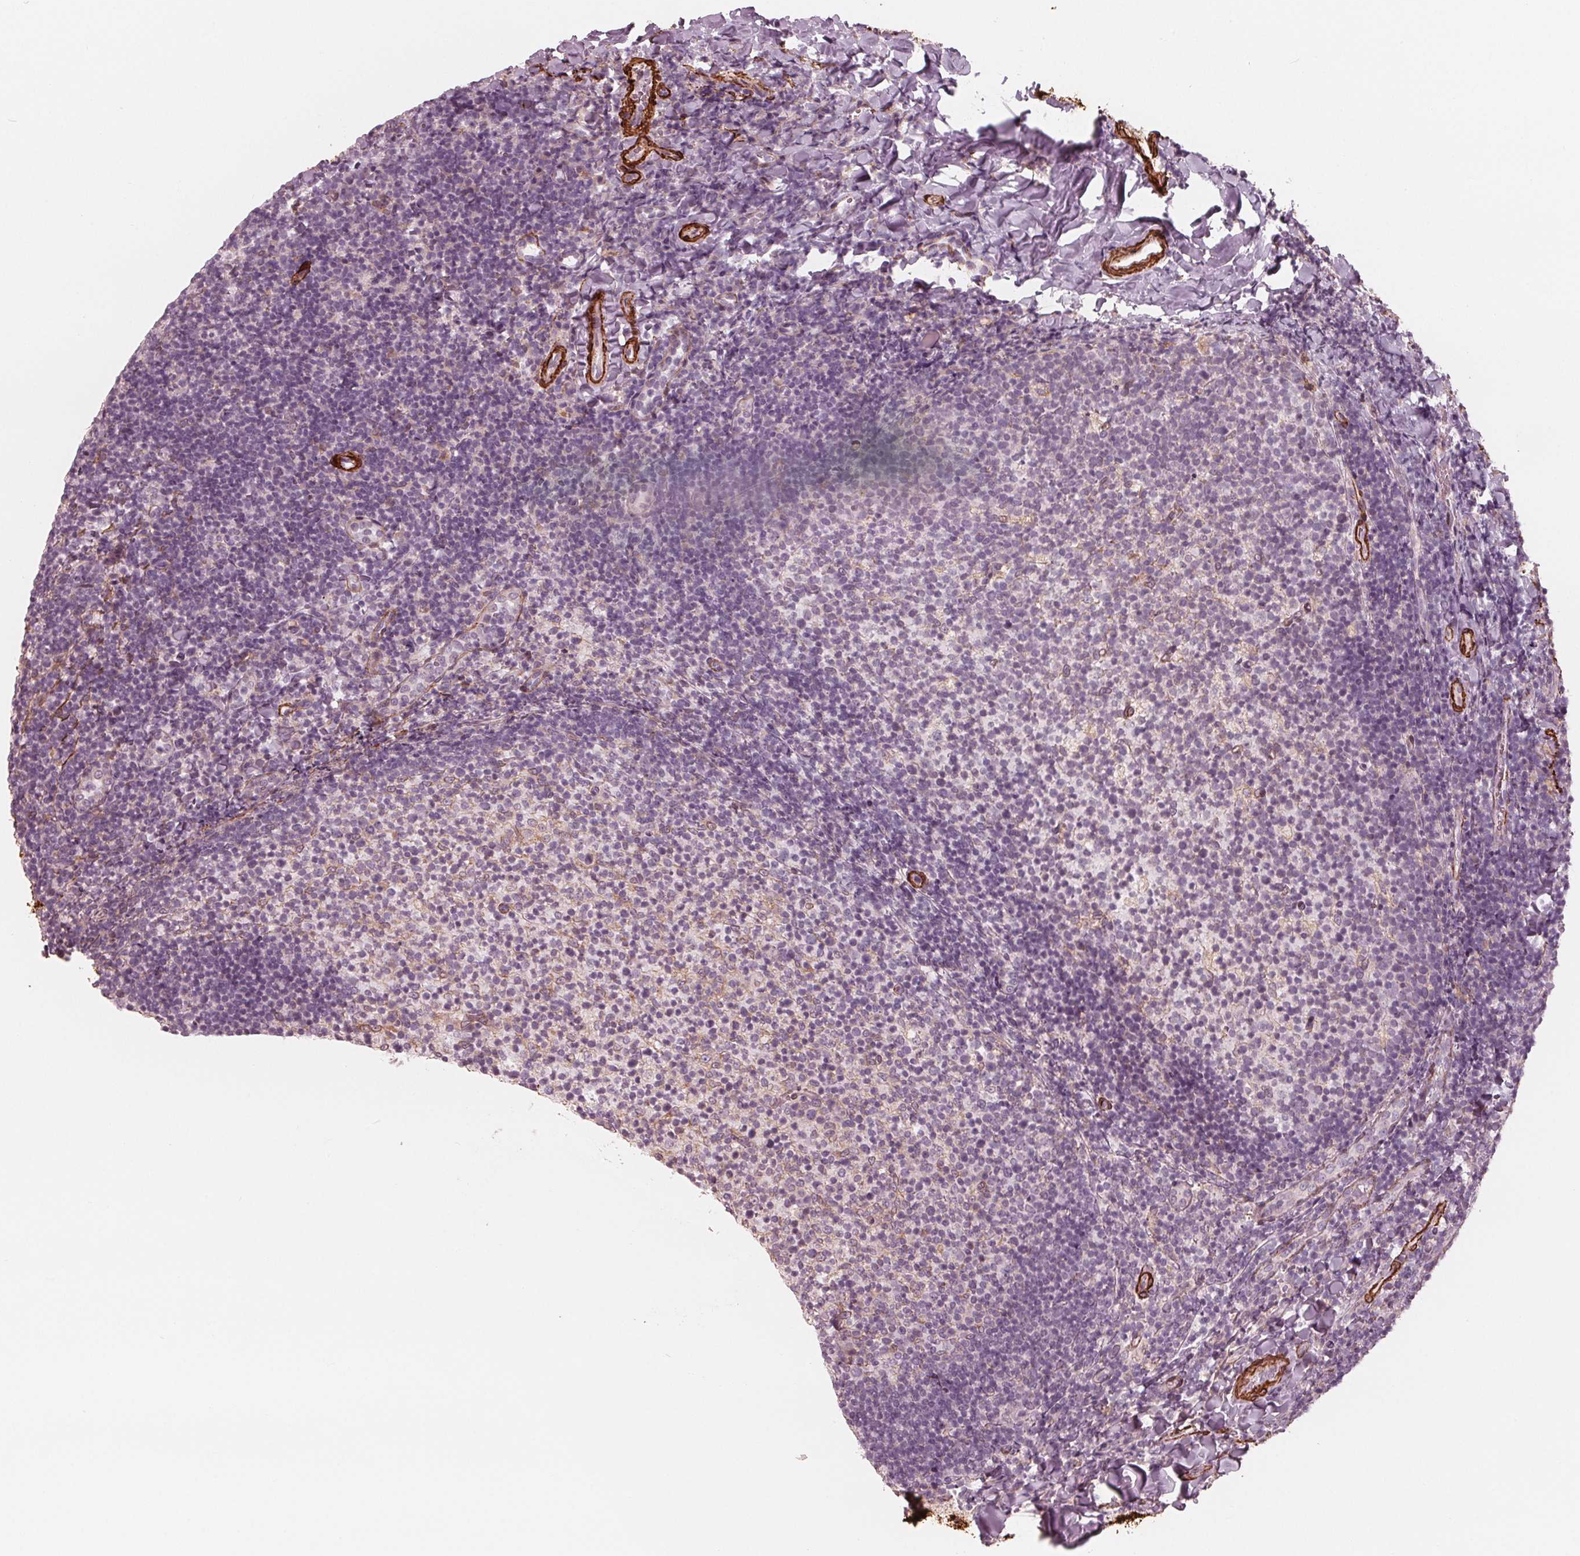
{"staining": {"intensity": "negative", "quantity": "none", "location": "none"}, "tissue": "tonsil", "cell_type": "Germinal center cells", "image_type": "normal", "snomed": [{"axis": "morphology", "description": "Normal tissue, NOS"}, {"axis": "topography", "description": "Tonsil"}], "caption": "The image shows no significant staining in germinal center cells of tonsil.", "gene": "MIER3", "patient": {"sex": "female", "age": 10}}